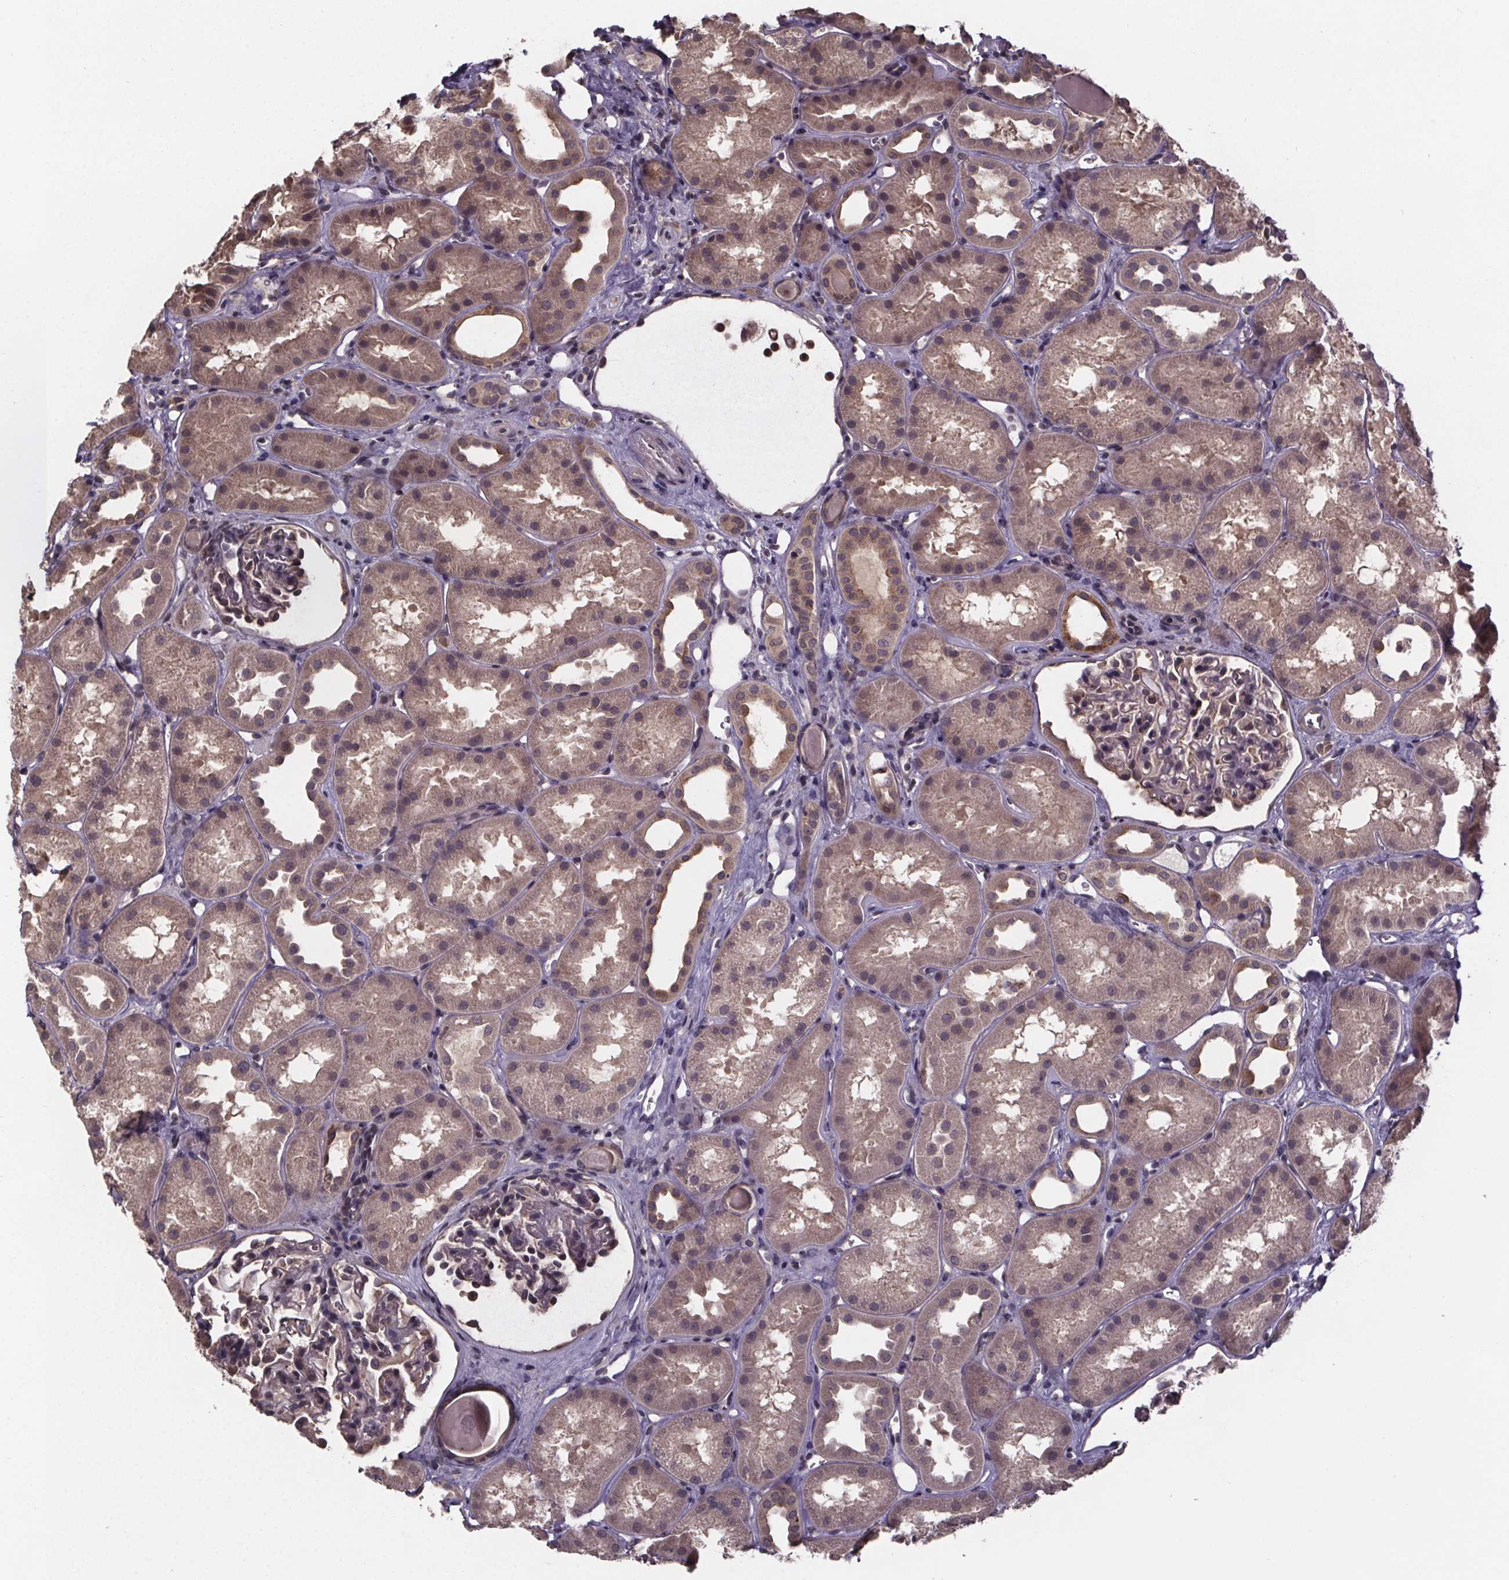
{"staining": {"intensity": "moderate", "quantity": "25%-75%", "location": "cytoplasmic/membranous"}, "tissue": "kidney", "cell_type": "Cells in glomeruli", "image_type": "normal", "snomed": [{"axis": "morphology", "description": "Normal tissue, NOS"}, {"axis": "topography", "description": "Kidney"}], "caption": "Brown immunohistochemical staining in normal kidney exhibits moderate cytoplasmic/membranous expression in approximately 25%-75% of cells in glomeruli.", "gene": "SAT1", "patient": {"sex": "male", "age": 61}}